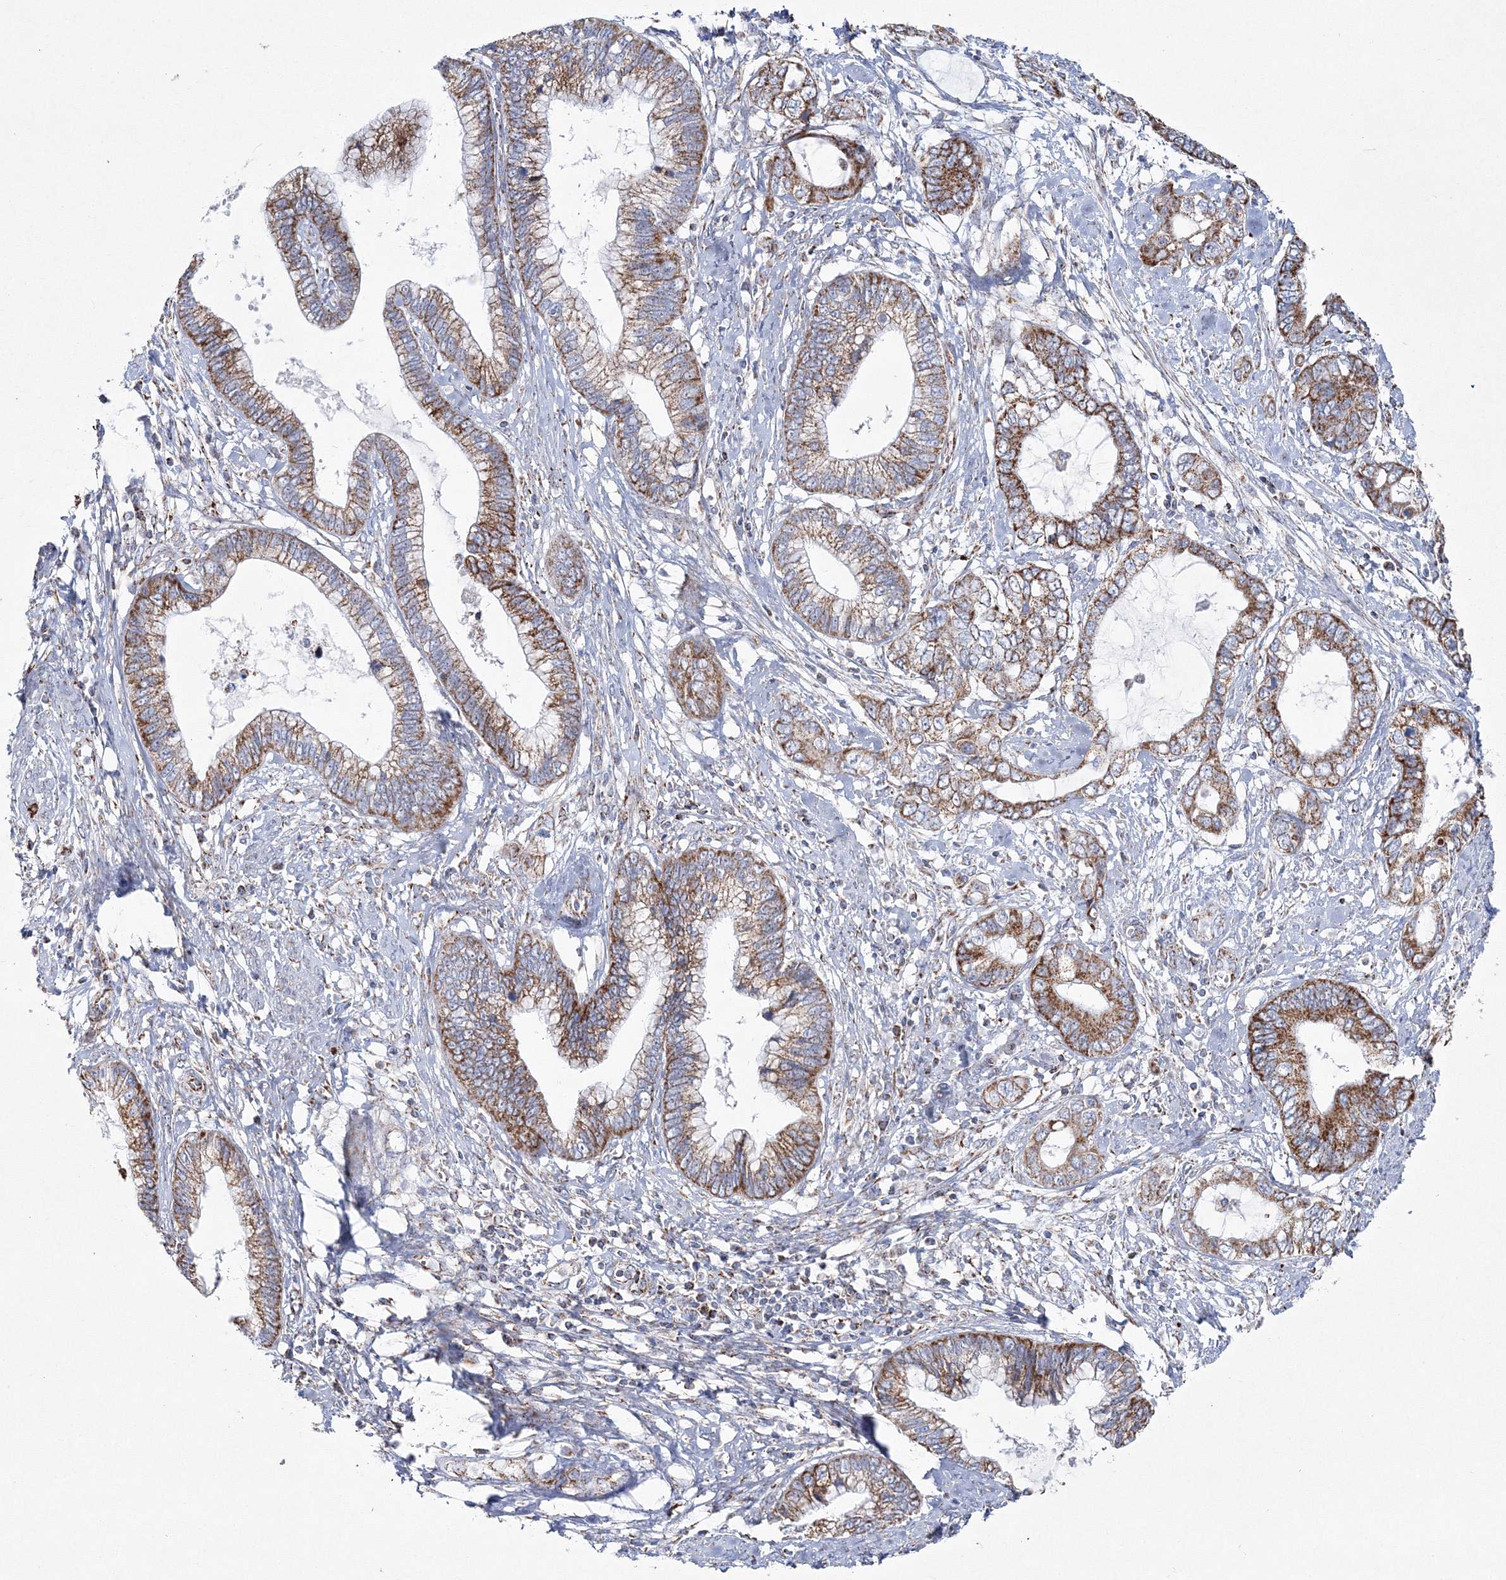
{"staining": {"intensity": "moderate", "quantity": ">75%", "location": "cytoplasmic/membranous"}, "tissue": "cervical cancer", "cell_type": "Tumor cells", "image_type": "cancer", "snomed": [{"axis": "morphology", "description": "Adenocarcinoma, NOS"}, {"axis": "topography", "description": "Cervix"}], "caption": "Immunohistochemical staining of cervical cancer (adenocarcinoma) displays medium levels of moderate cytoplasmic/membranous expression in approximately >75% of tumor cells. Using DAB (3,3'-diaminobenzidine) (brown) and hematoxylin (blue) stains, captured at high magnification using brightfield microscopy.", "gene": "HIBCH", "patient": {"sex": "female", "age": 44}}